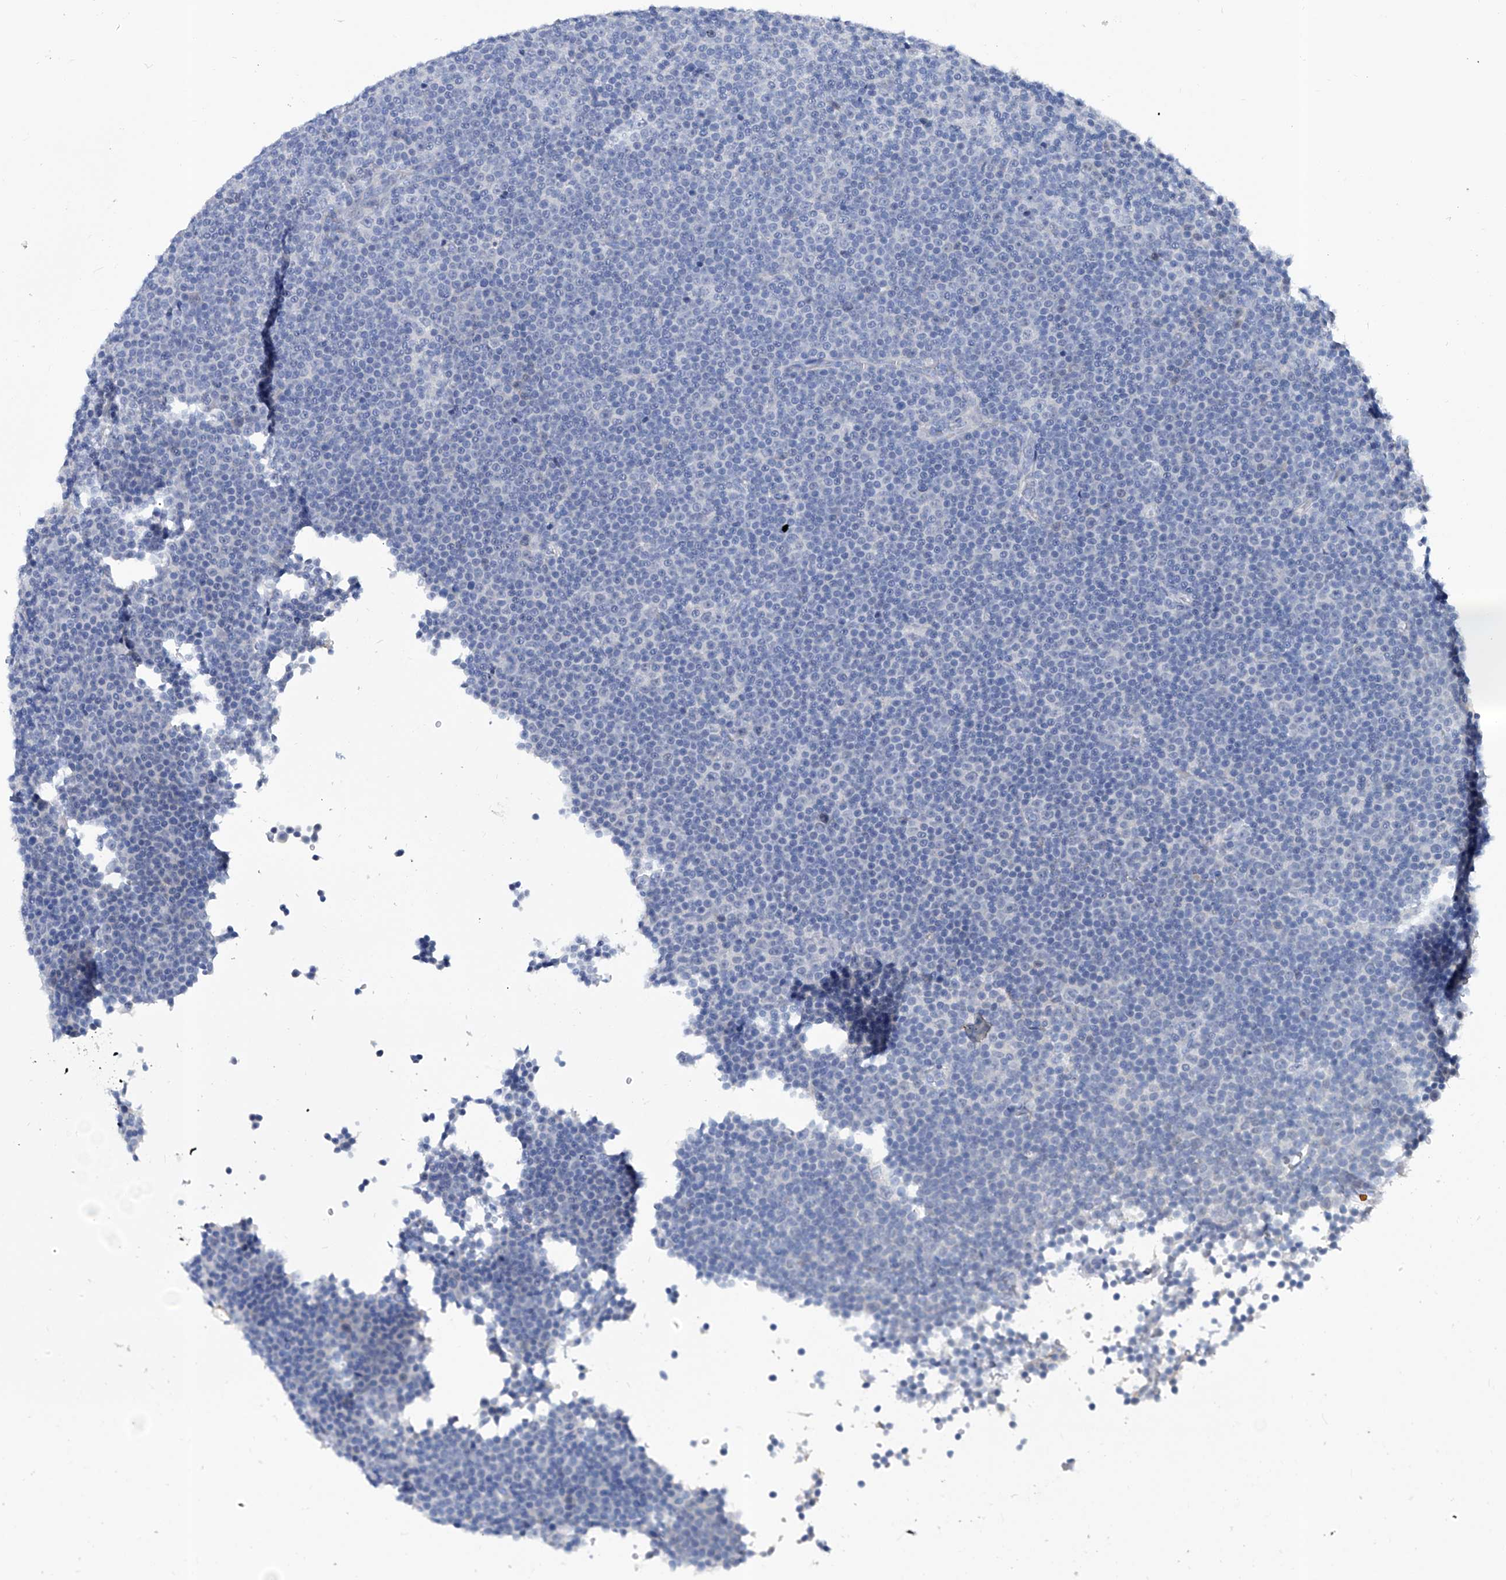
{"staining": {"intensity": "negative", "quantity": "none", "location": "none"}, "tissue": "lymphoma", "cell_type": "Tumor cells", "image_type": "cancer", "snomed": [{"axis": "morphology", "description": "Malignant lymphoma, non-Hodgkin's type, Low grade"}, {"axis": "topography", "description": "Lymph node"}], "caption": "Immunohistochemistry of low-grade malignant lymphoma, non-Hodgkin's type shows no staining in tumor cells.", "gene": "KLHL17", "patient": {"sex": "female", "age": 67}}